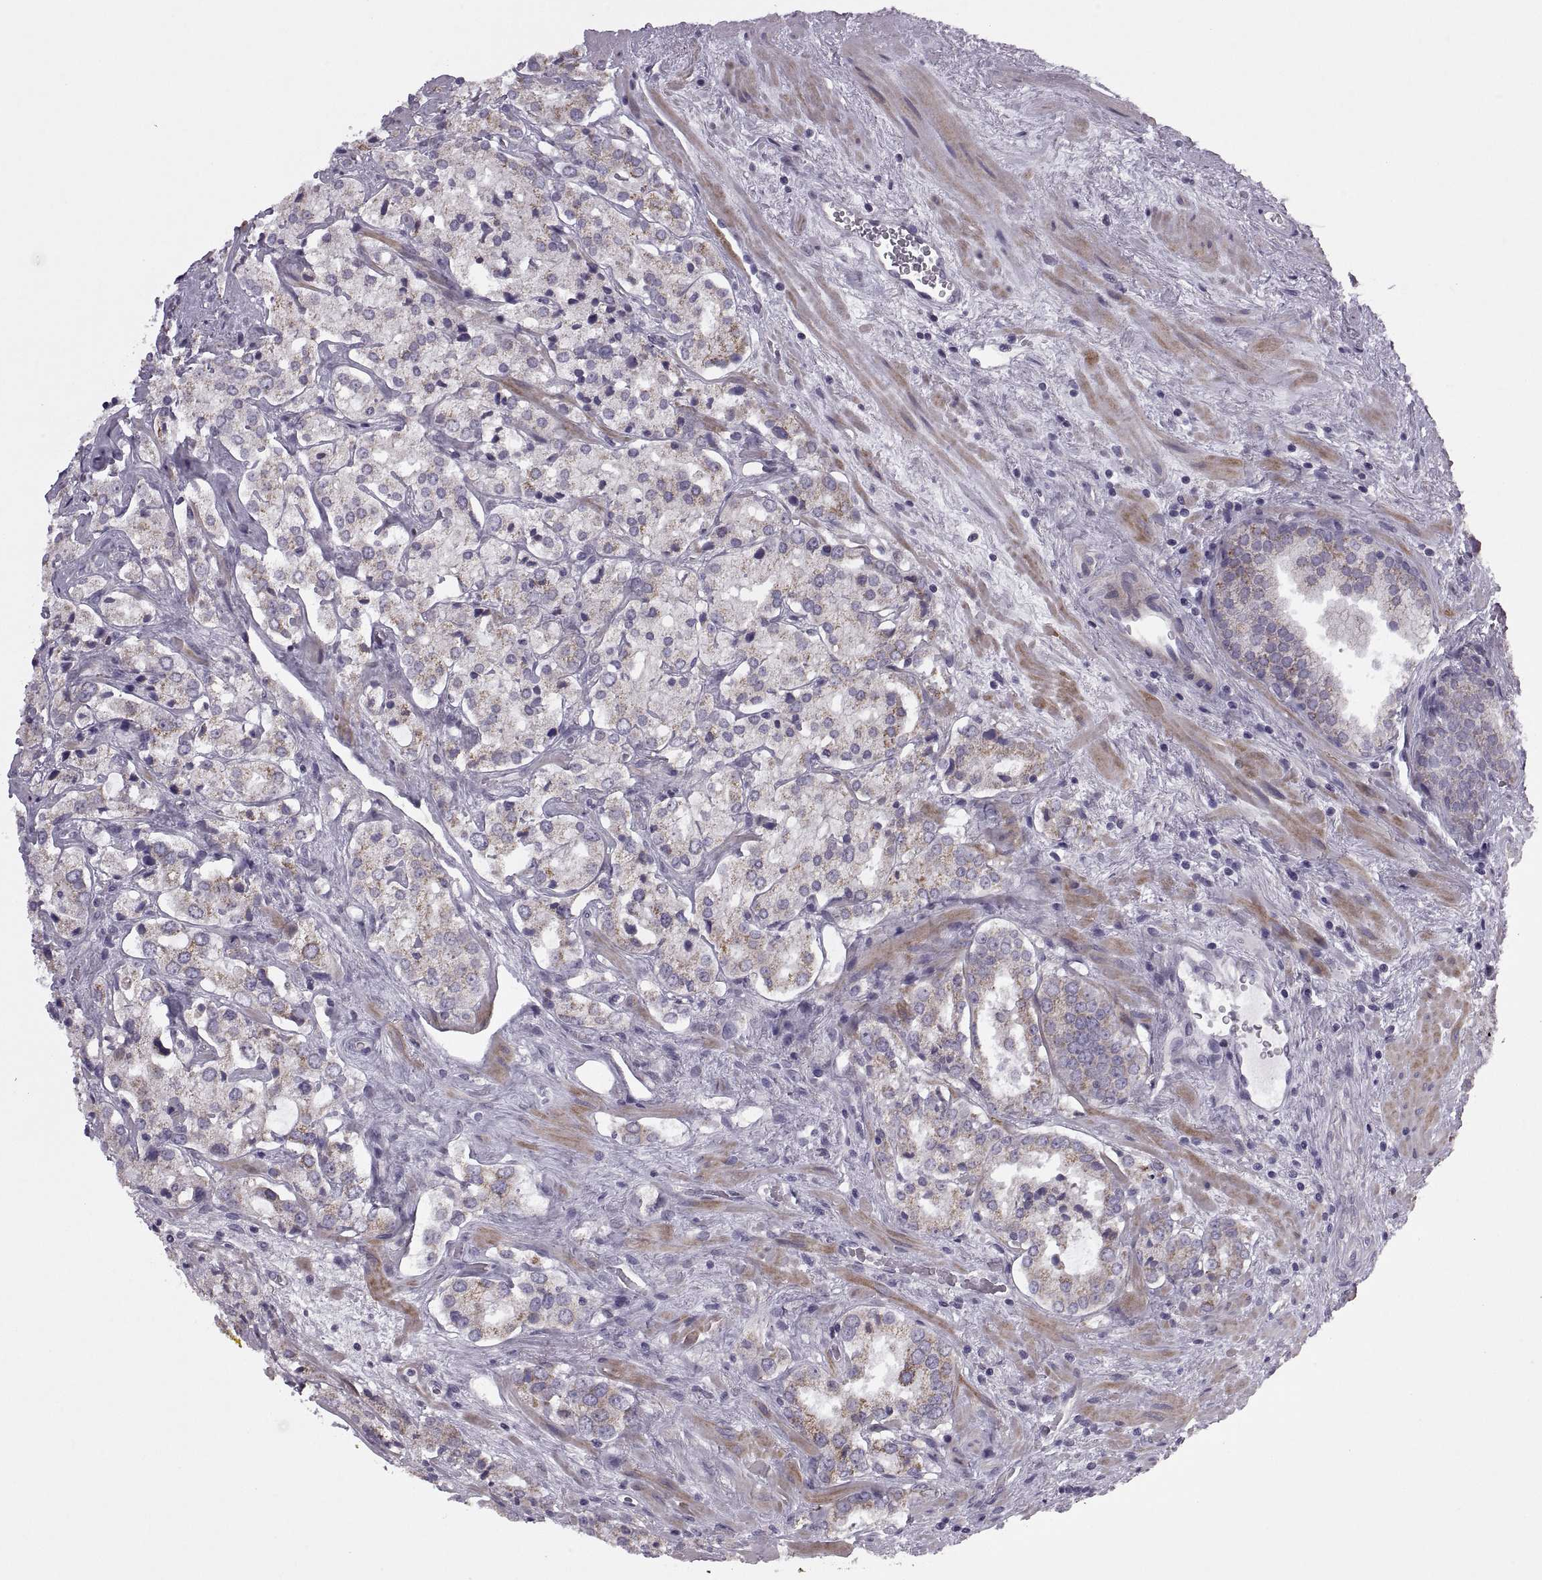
{"staining": {"intensity": "weak", "quantity": "<25%", "location": "cytoplasmic/membranous"}, "tissue": "prostate cancer", "cell_type": "Tumor cells", "image_type": "cancer", "snomed": [{"axis": "morphology", "description": "Adenocarcinoma, NOS"}, {"axis": "topography", "description": "Prostate"}], "caption": "An image of adenocarcinoma (prostate) stained for a protein shows no brown staining in tumor cells. (Brightfield microscopy of DAB immunohistochemistry at high magnification).", "gene": "RIPK4", "patient": {"sex": "male", "age": 66}}